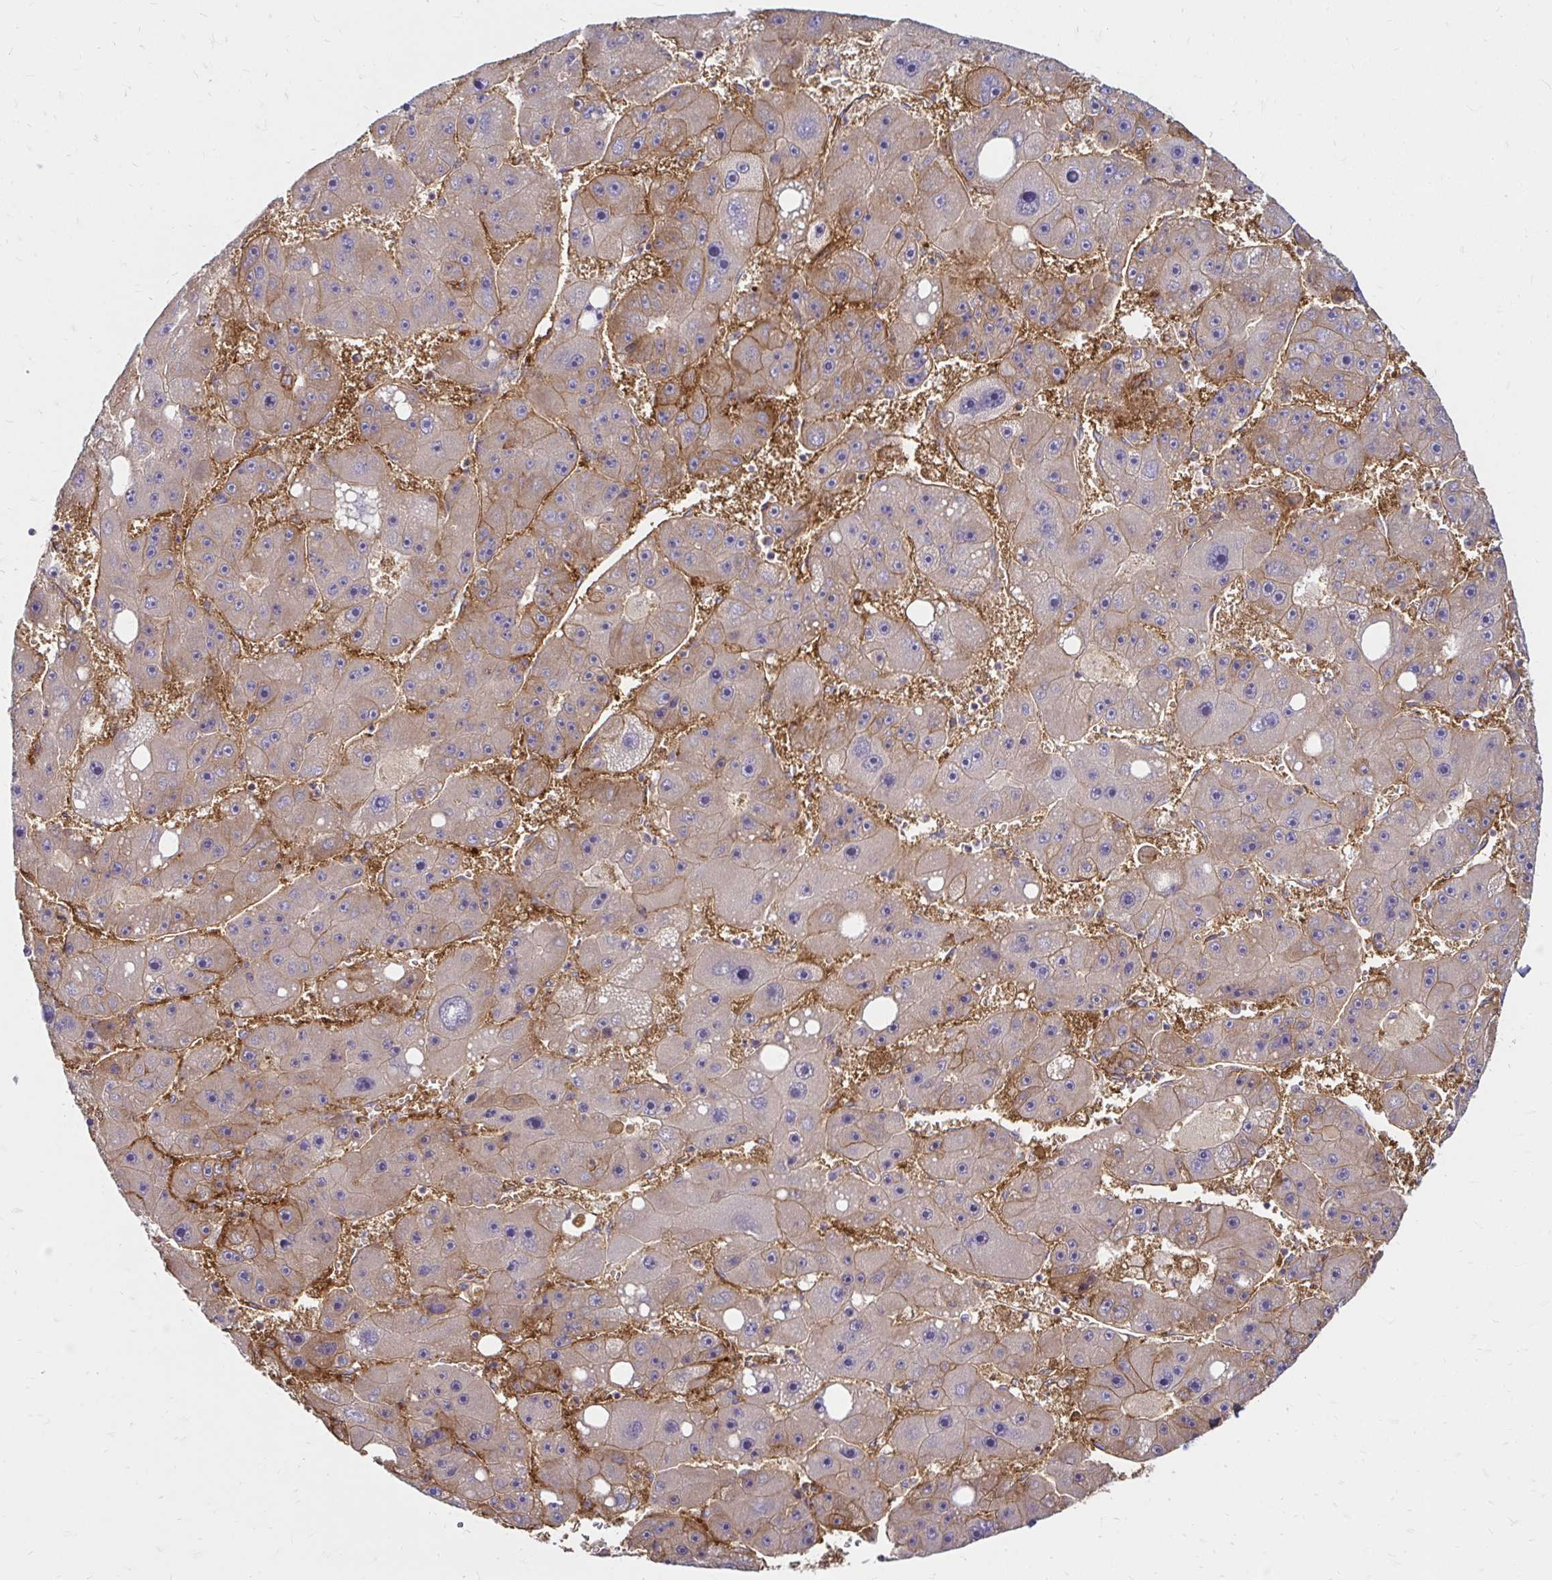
{"staining": {"intensity": "weak", "quantity": "<25%", "location": "cytoplasmic/membranous"}, "tissue": "liver cancer", "cell_type": "Tumor cells", "image_type": "cancer", "snomed": [{"axis": "morphology", "description": "Carcinoma, Hepatocellular, NOS"}, {"axis": "topography", "description": "Liver"}], "caption": "This is a image of immunohistochemistry staining of liver cancer (hepatocellular carcinoma), which shows no expression in tumor cells.", "gene": "ITGA2", "patient": {"sex": "female", "age": 61}}